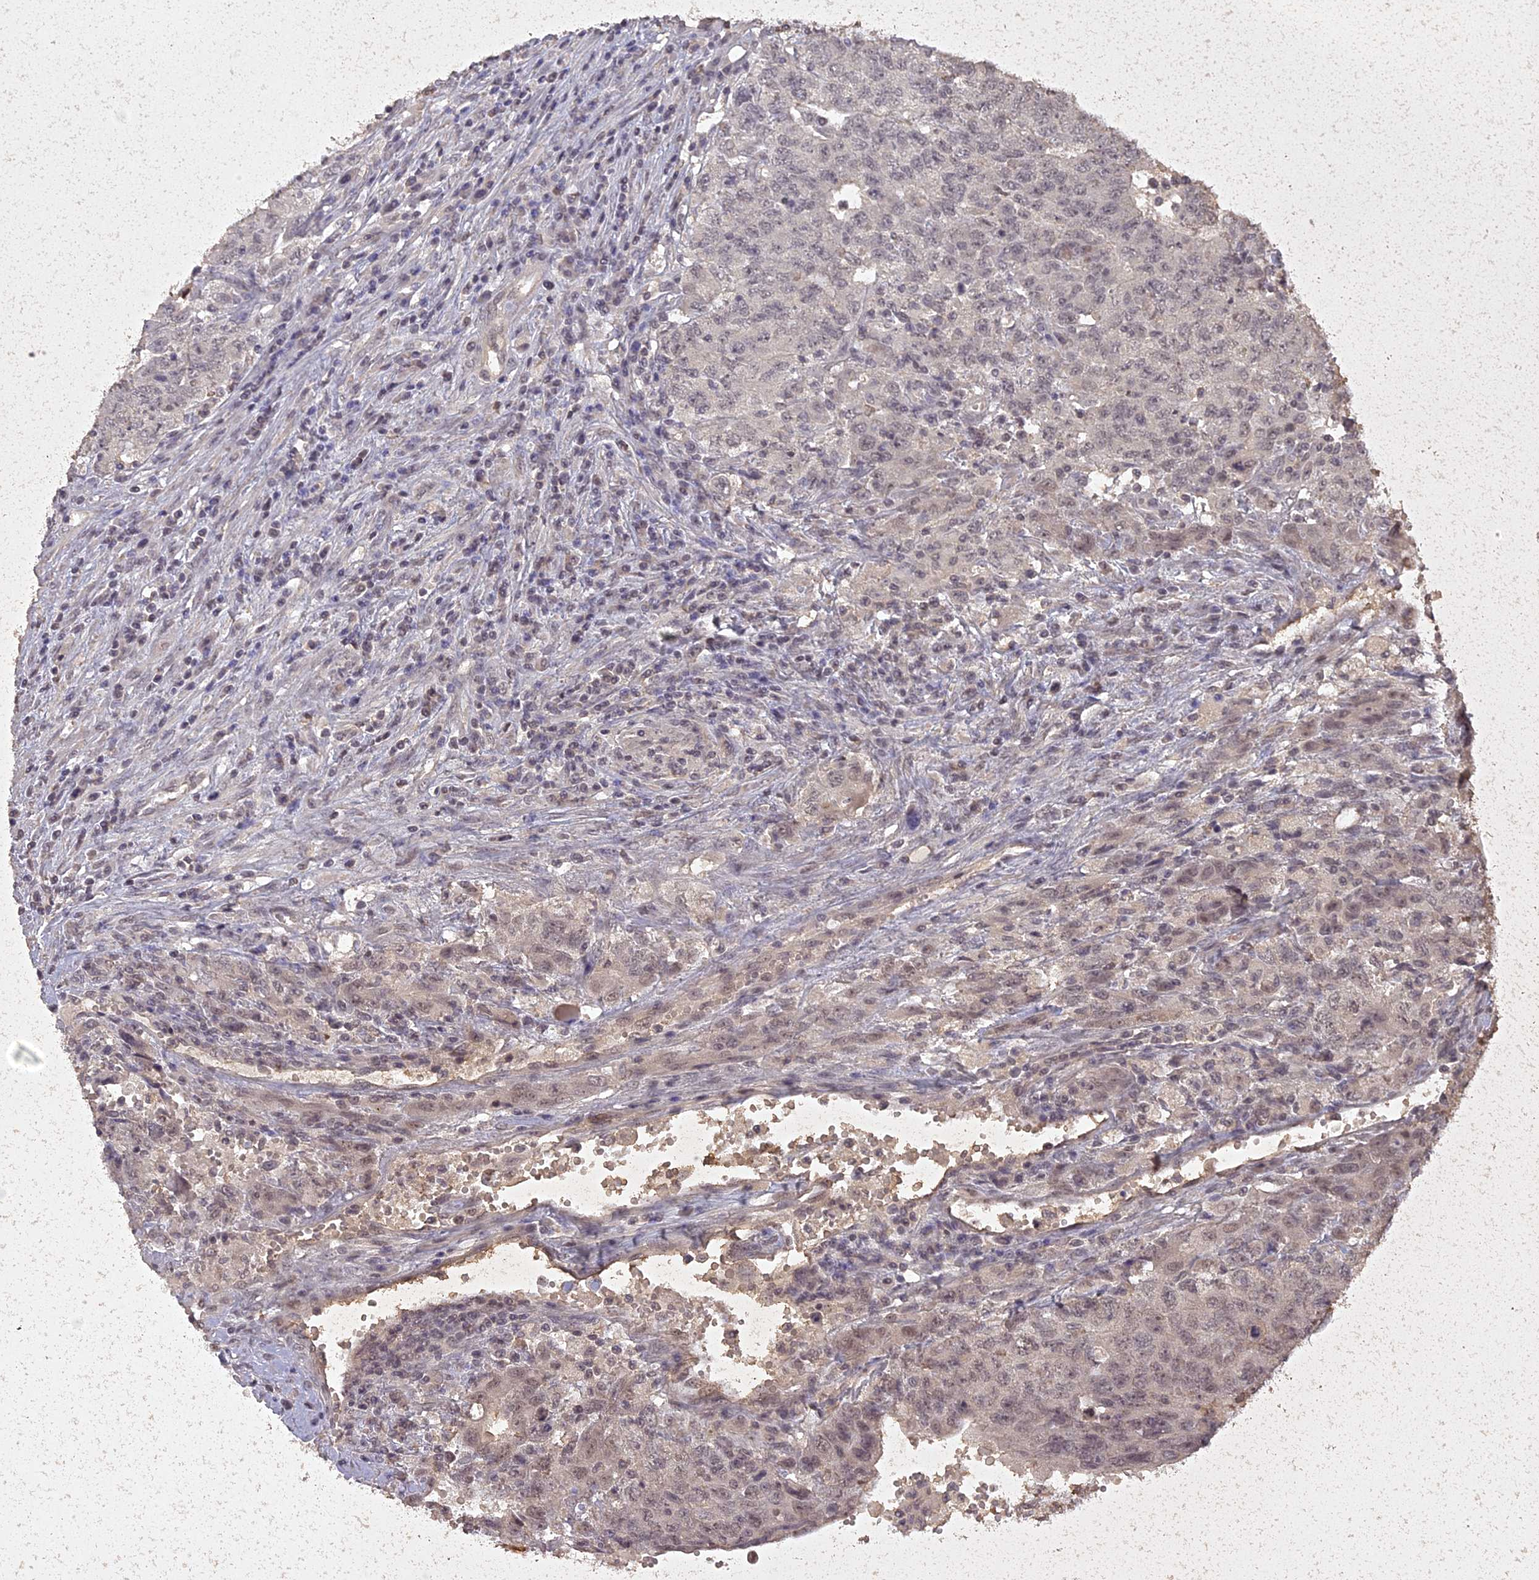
{"staining": {"intensity": "negative", "quantity": "none", "location": "none"}, "tissue": "testis cancer", "cell_type": "Tumor cells", "image_type": "cancer", "snomed": [{"axis": "morphology", "description": "Carcinoma, Embryonal, NOS"}, {"axis": "topography", "description": "Testis"}], "caption": "DAB immunohistochemical staining of human testis cancer reveals no significant positivity in tumor cells. The staining is performed using DAB brown chromogen with nuclei counter-stained in using hematoxylin.", "gene": "LIN37", "patient": {"sex": "male", "age": 34}}